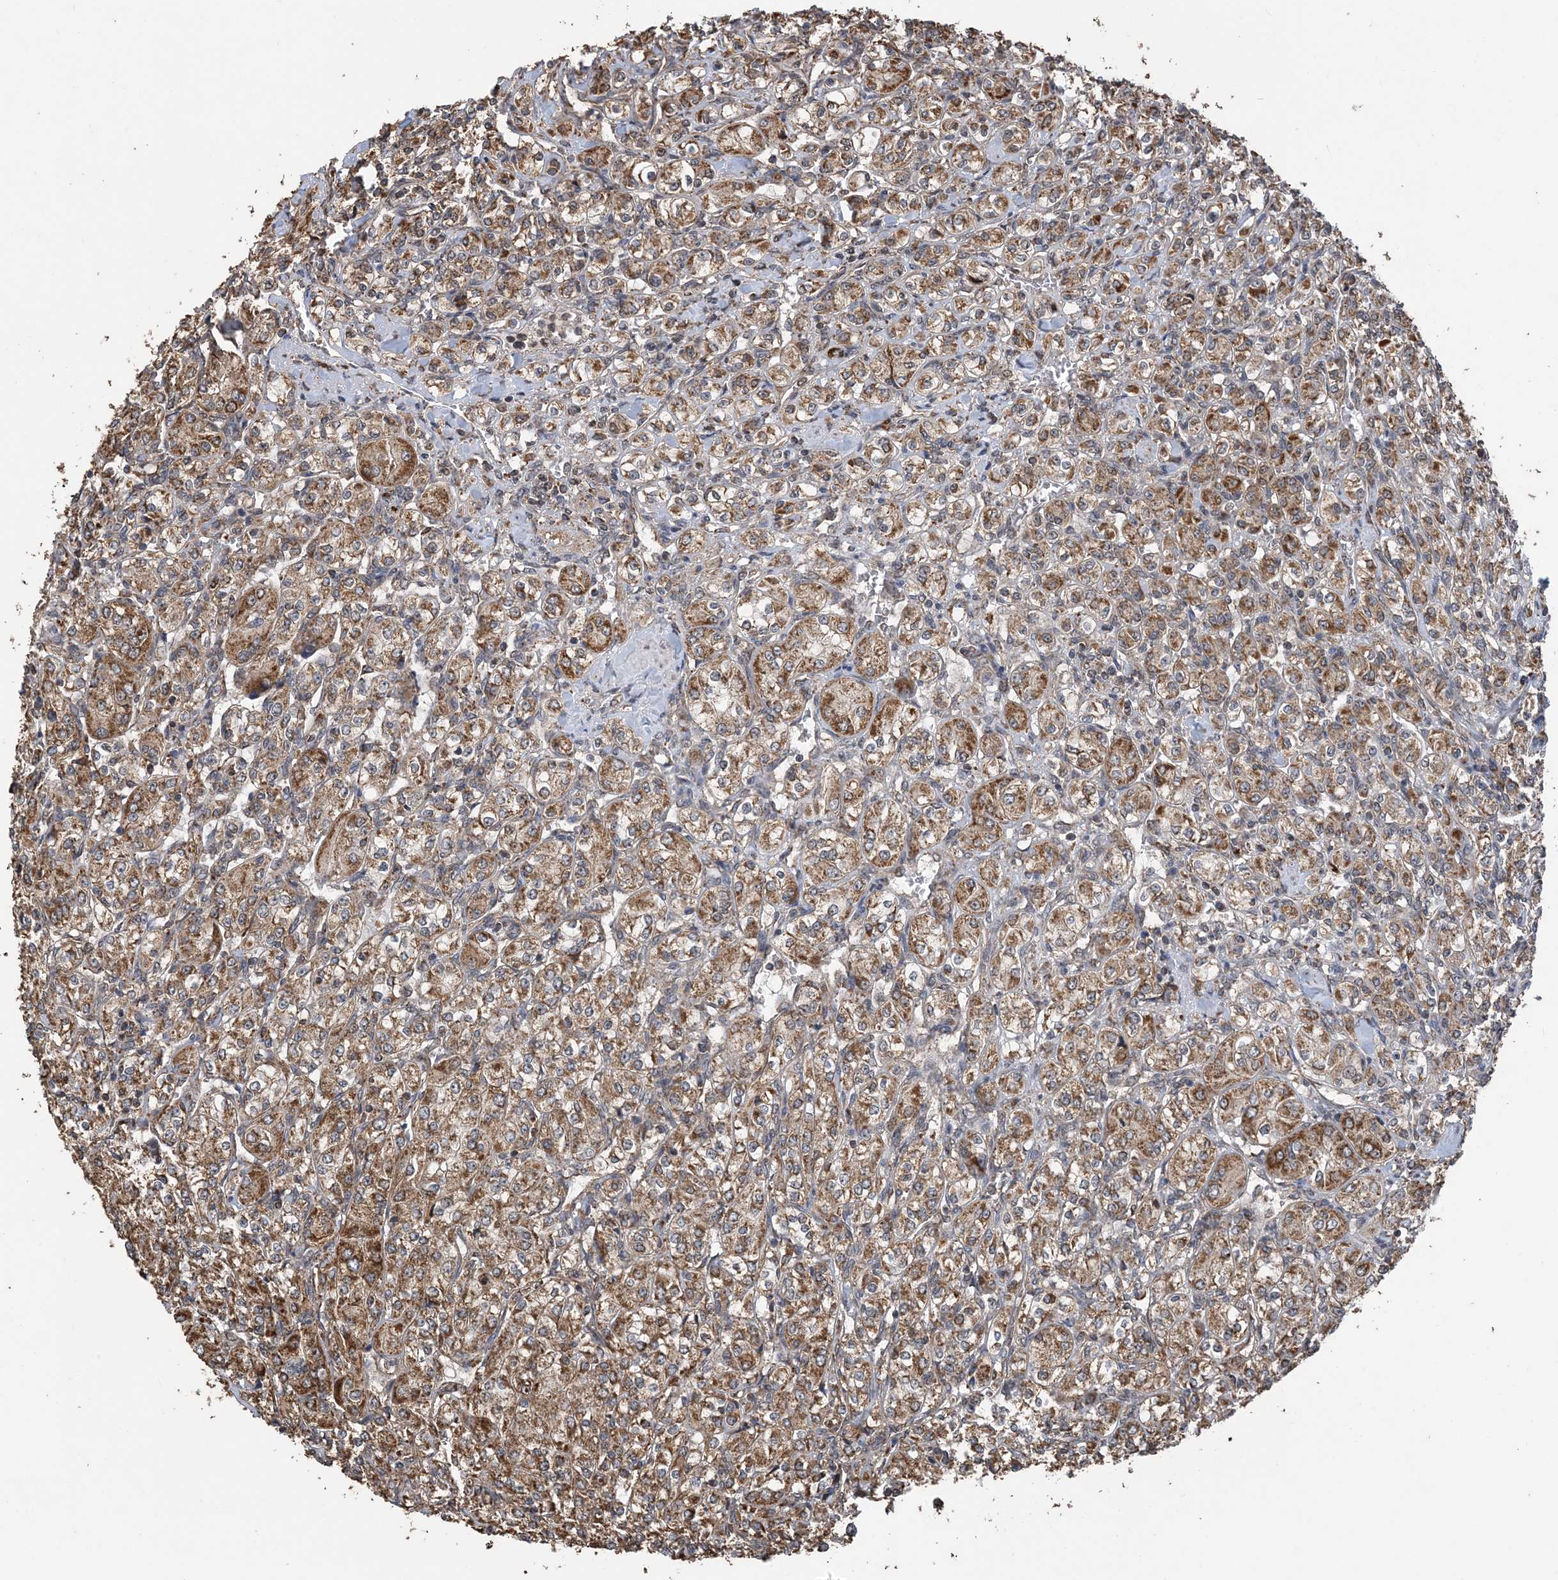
{"staining": {"intensity": "moderate", "quantity": ">75%", "location": "cytoplasmic/membranous"}, "tissue": "renal cancer", "cell_type": "Tumor cells", "image_type": "cancer", "snomed": [{"axis": "morphology", "description": "Adenocarcinoma, NOS"}, {"axis": "topography", "description": "Kidney"}], "caption": "Renal cancer (adenocarcinoma) tissue exhibits moderate cytoplasmic/membranous expression in approximately >75% of tumor cells", "gene": "PCBP1", "patient": {"sex": "male", "age": 77}}